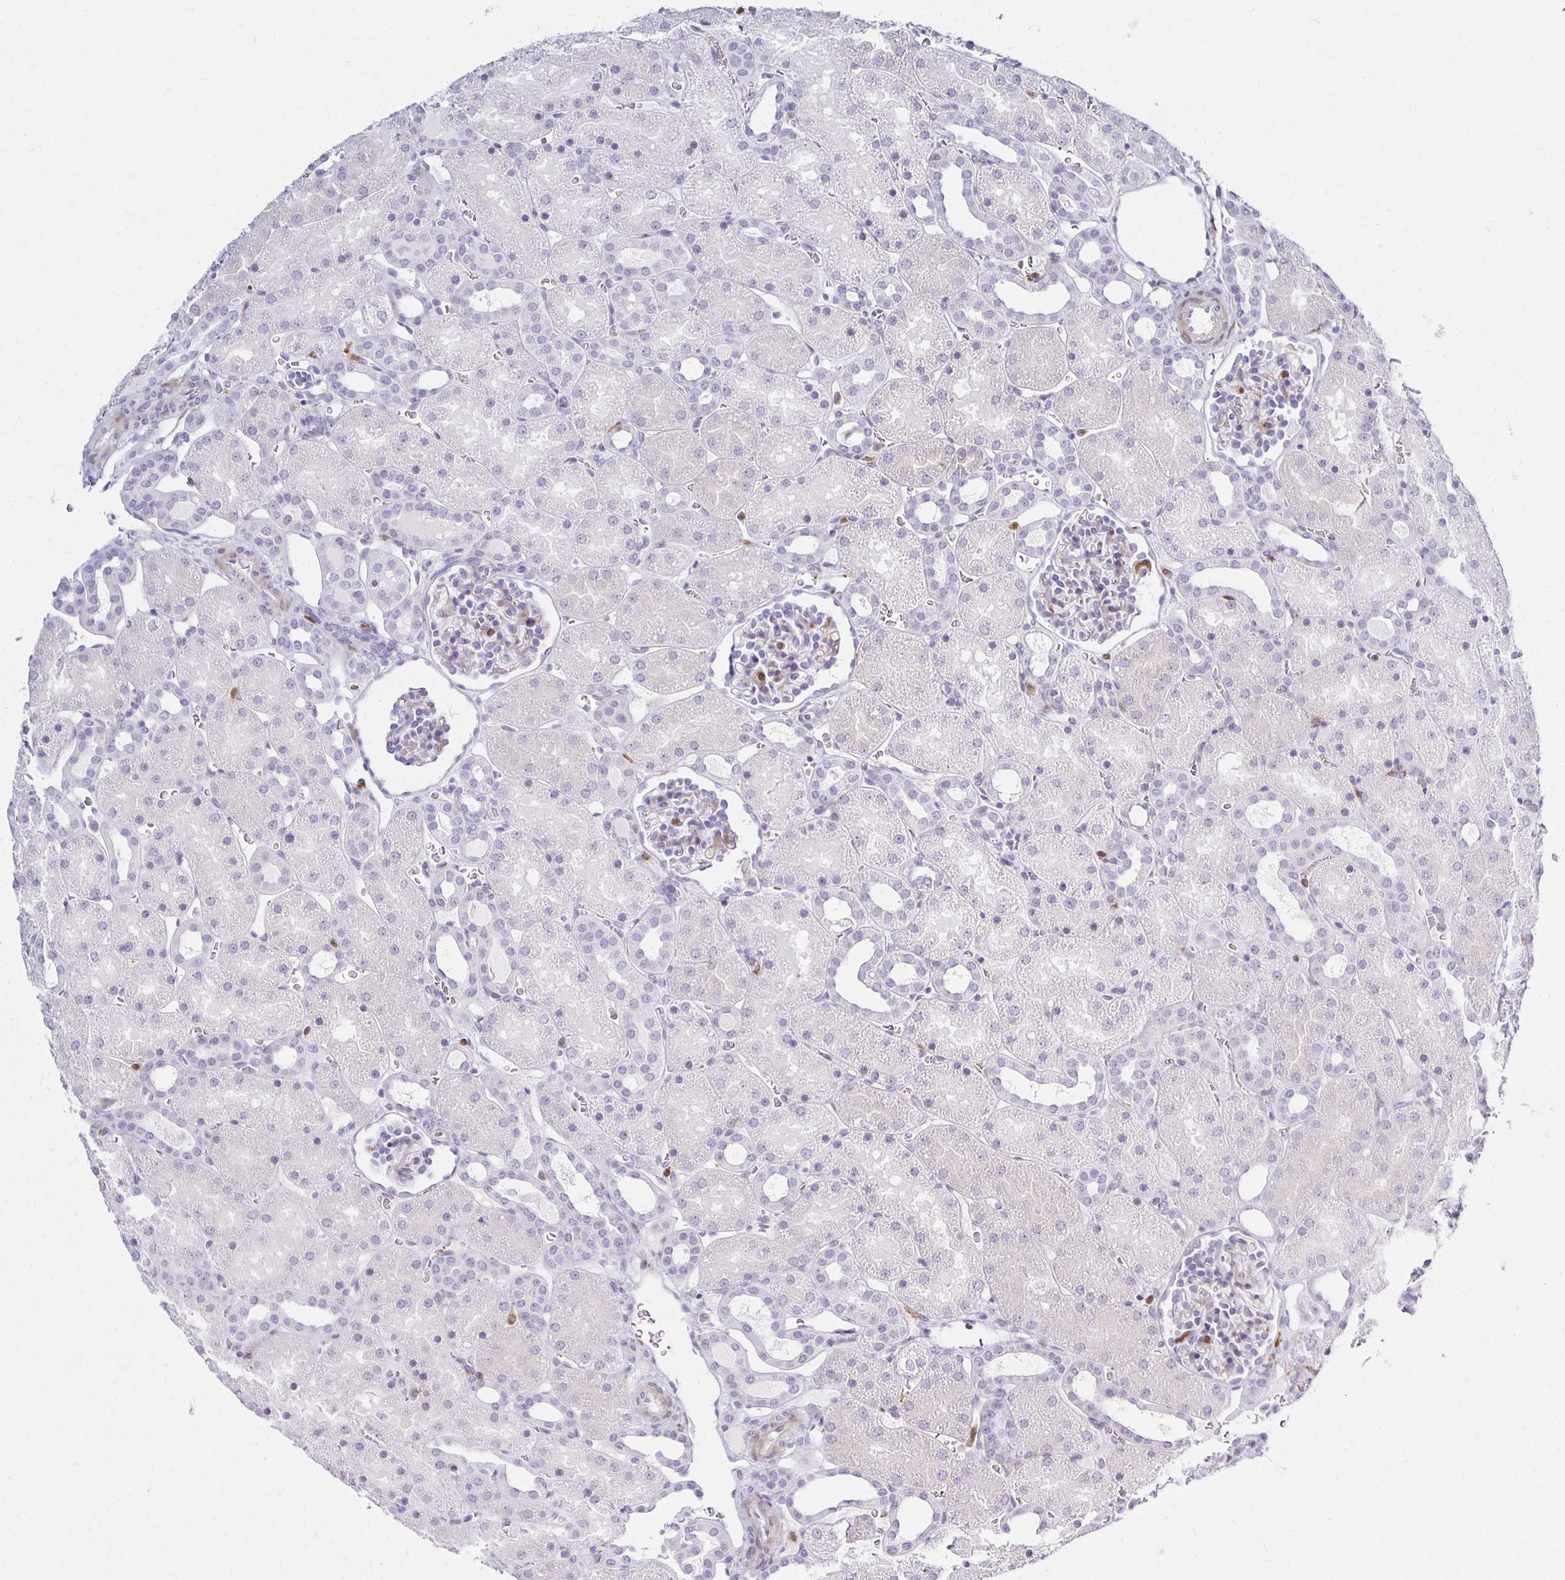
{"staining": {"intensity": "negative", "quantity": "none", "location": "none"}, "tissue": "kidney", "cell_type": "Cells in glomeruli", "image_type": "normal", "snomed": [{"axis": "morphology", "description": "Normal tissue, NOS"}, {"axis": "topography", "description": "Kidney"}], "caption": "This is a micrograph of immunohistochemistry (IHC) staining of normal kidney, which shows no positivity in cells in glomeruli. Nuclei are stained in blue.", "gene": "CCL21", "patient": {"sex": "male", "age": 2}}